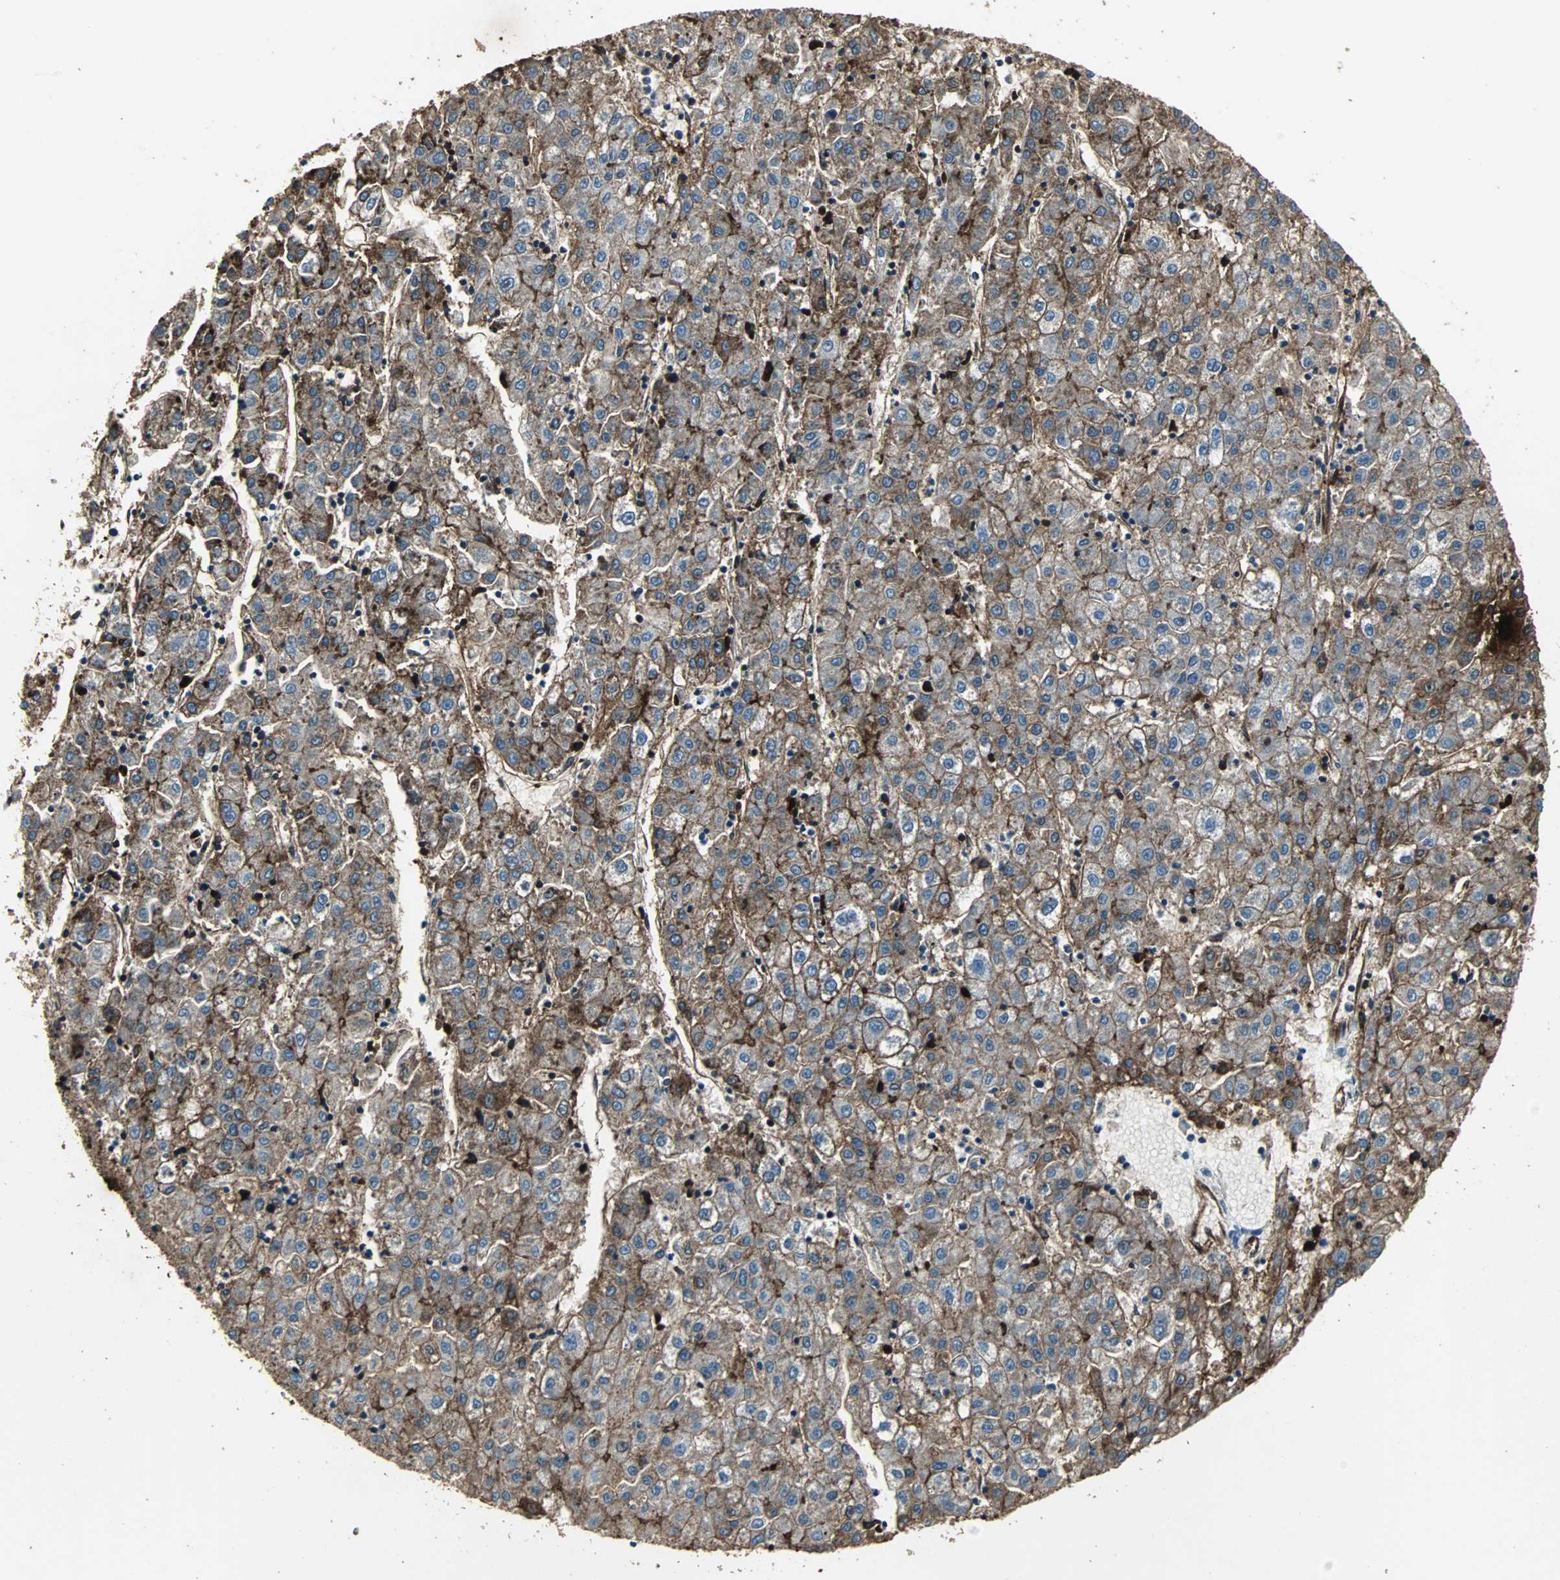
{"staining": {"intensity": "moderate", "quantity": ">75%", "location": "cytoplasmic/membranous"}, "tissue": "liver cancer", "cell_type": "Tumor cells", "image_type": "cancer", "snomed": [{"axis": "morphology", "description": "Carcinoma, Hepatocellular, NOS"}, {"axis": "topography", "description": "Liver"}], "caption": "This is a photomicrograph of immunohistochemistry (IHC) staining of hepatocellular carcinoma (liver), which shows moderate positivity in the cytoplasmic/membranous of tumor cells.", "gene": "F11R", "patient": {"sex": "male", "age": 72}}